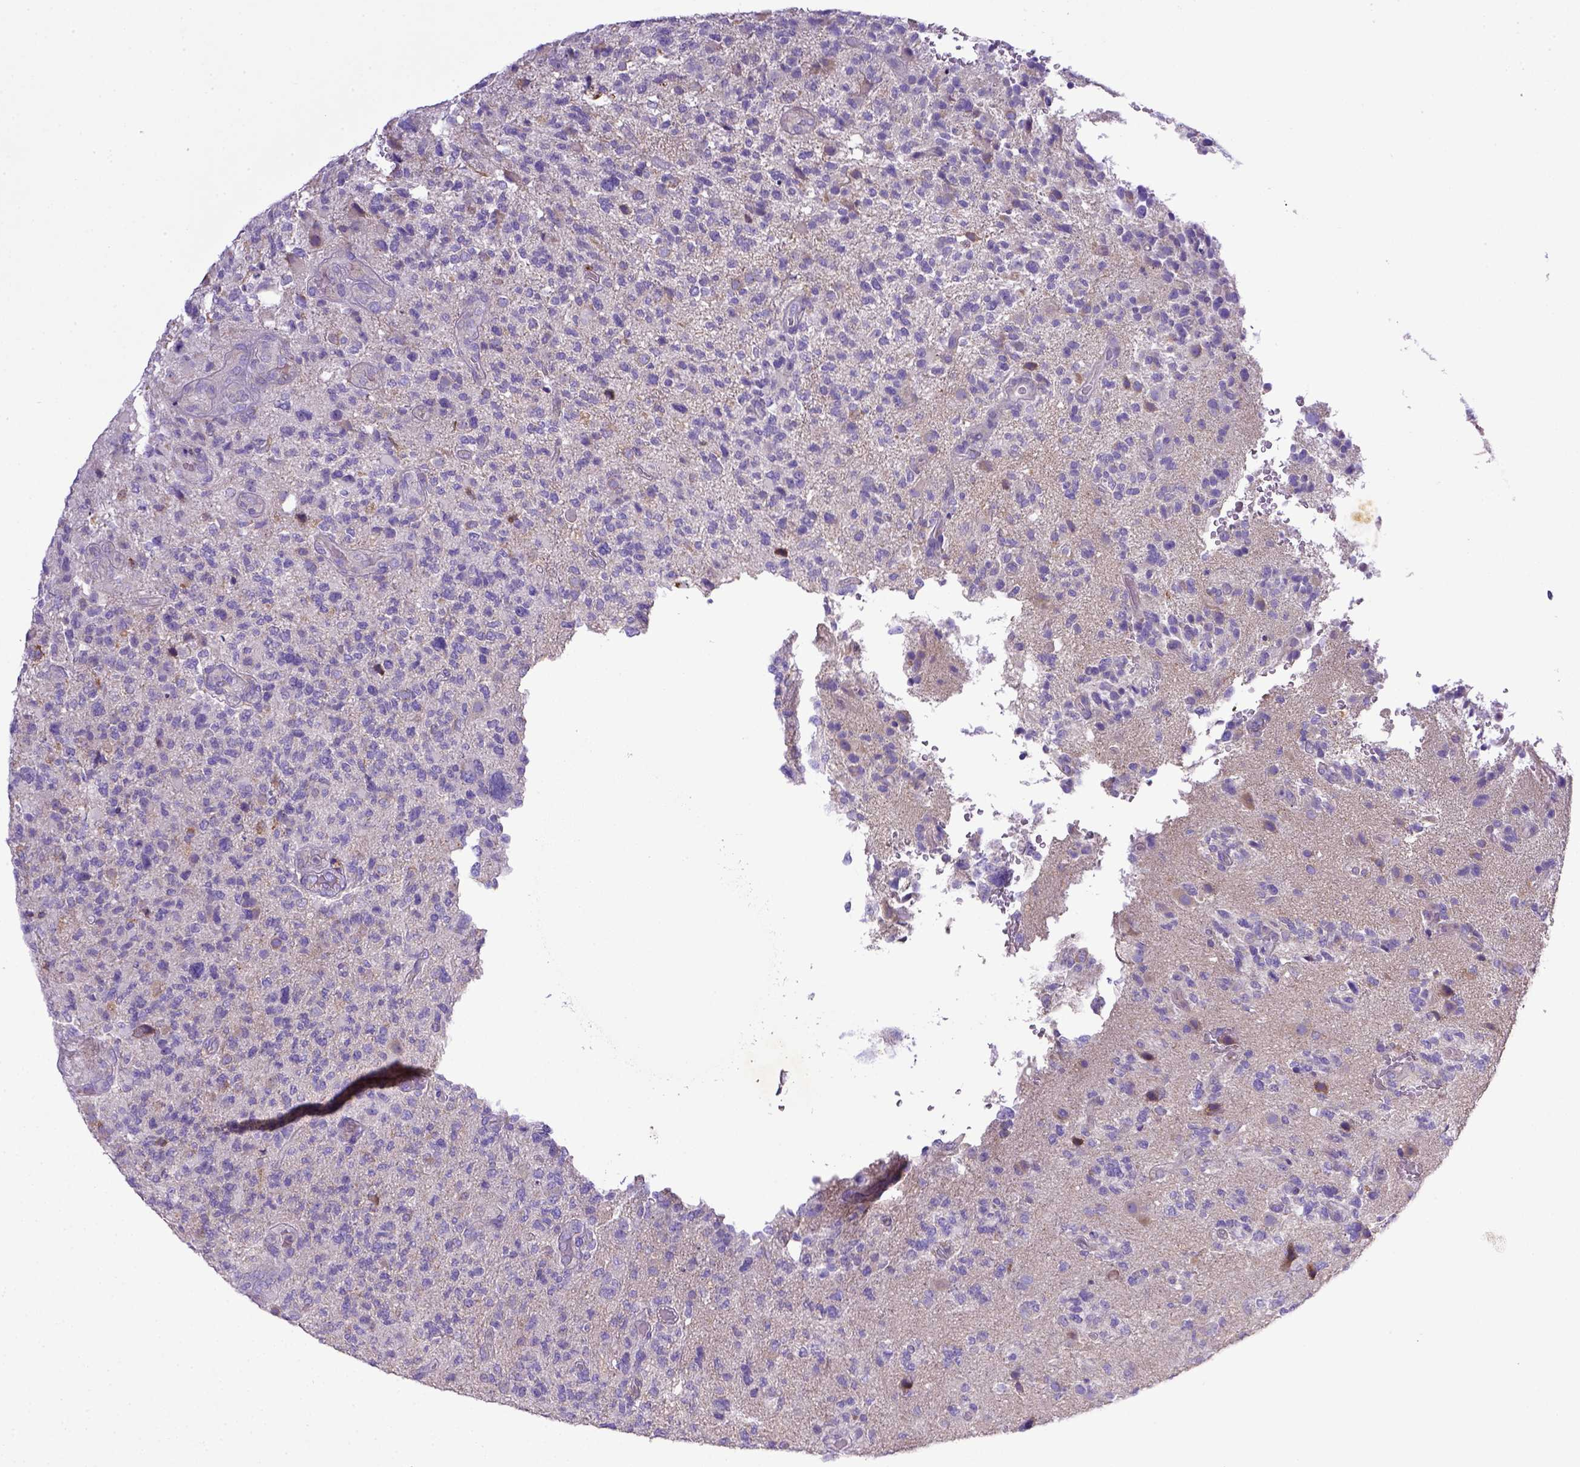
{"staining": {"intensity": "negative", "quantity": "none", "location": "none"}, "tissue": "glioma", "cell_type": "Tumor cells", "image_type": "cancer", "snomed": [{"axis": "morphology", "description": "Glioma, malignant, High grade"}, {"axis": "topography", "description": "Brain"}], "caption": "Protein analysis of malignant glioma (high-grade) exhibits no significant positivity in tumor cells.", "gene": "CD40", "patient": {"sex": "female", "age": 71}}